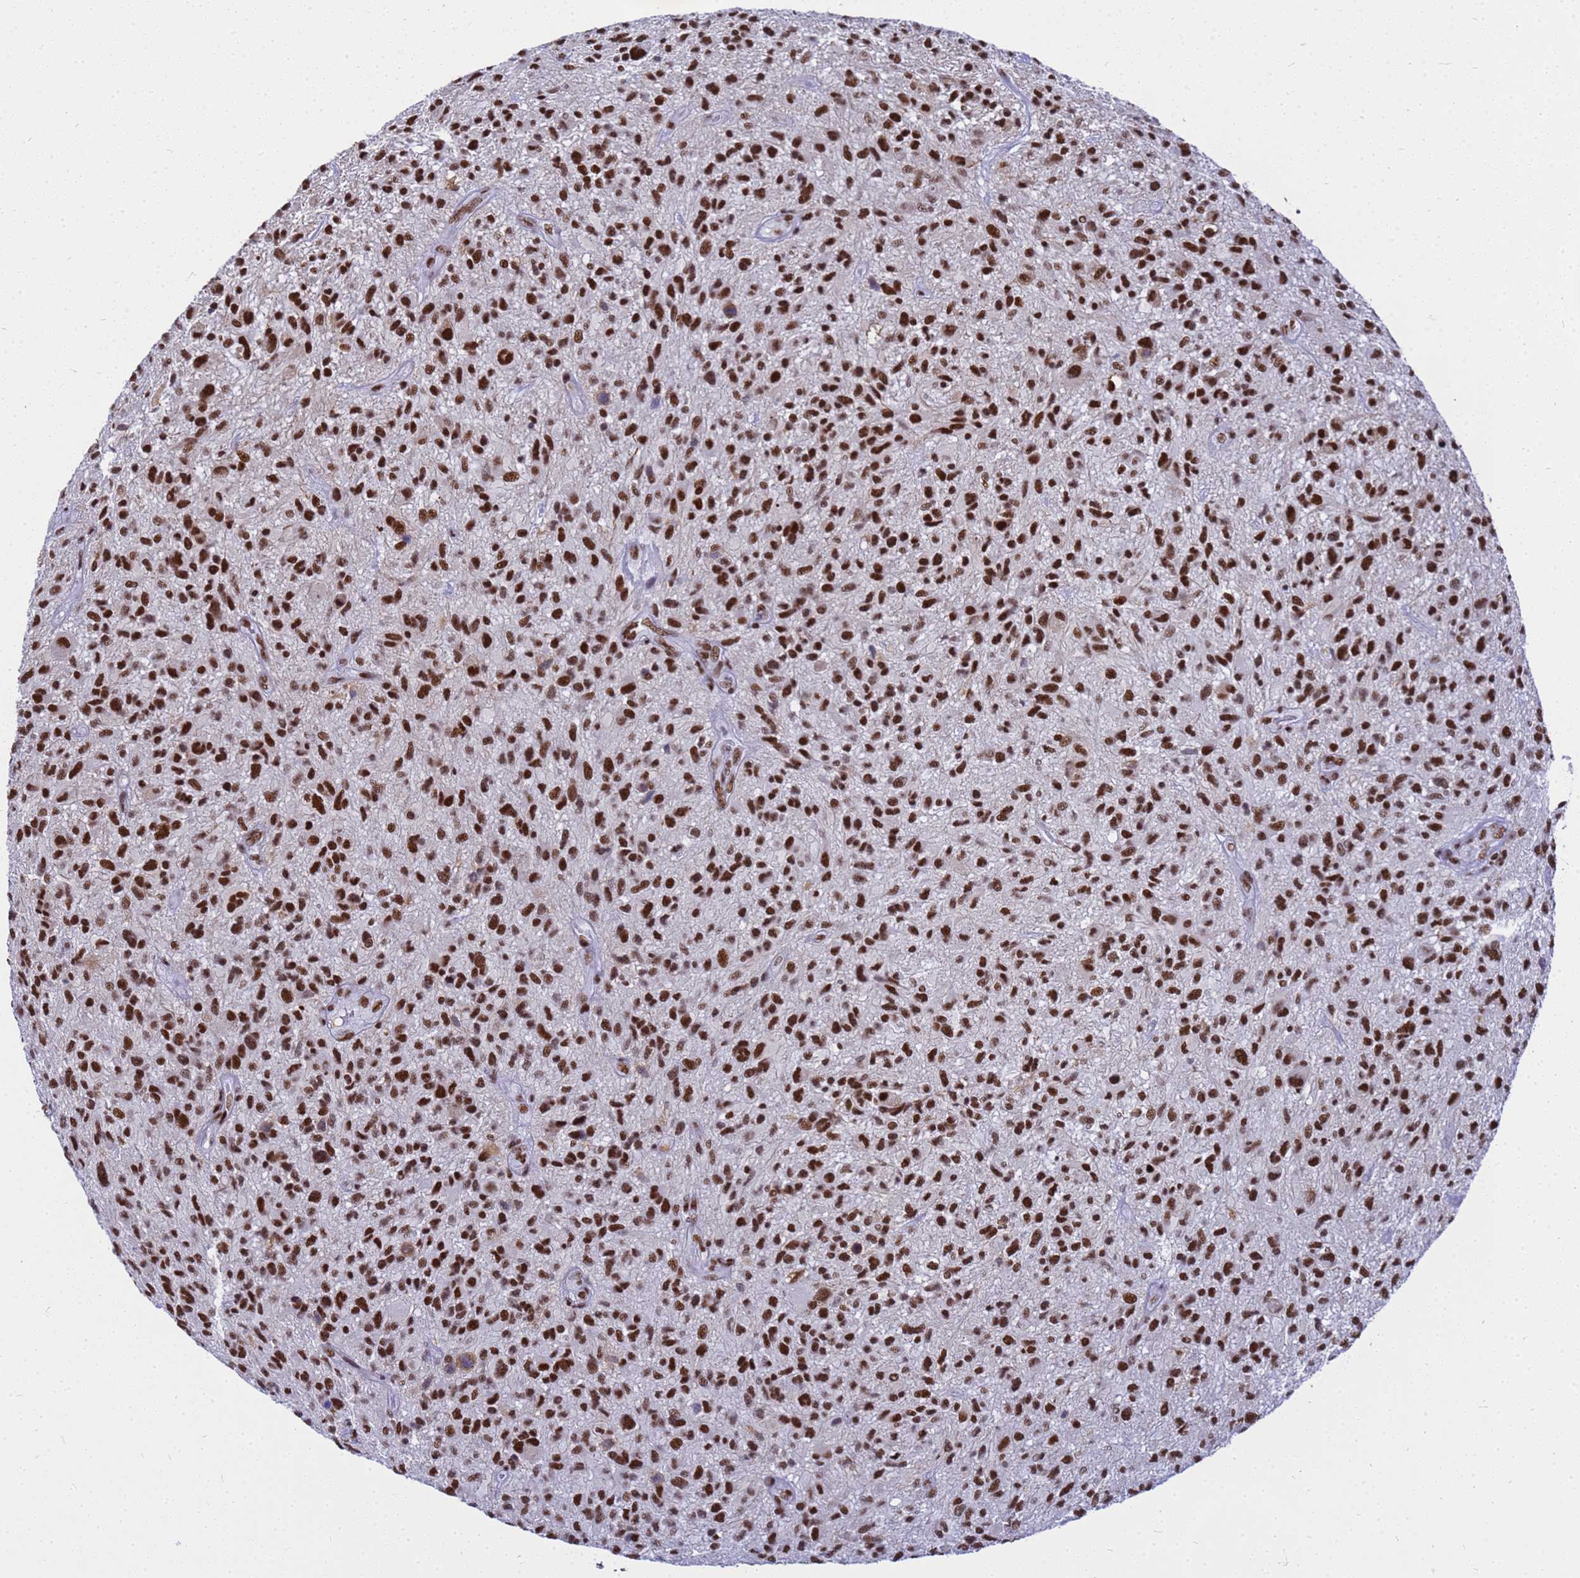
{"staining": {"intensity": "strong", "quantity": ">75%", "location": "nuclear"}, "tissue": "glioma", "cell_type": "Tumor cells", "image_type": "cancer", "snomed": [{"axis": "morphology", "description": "Glioma, malignant, High grade"}, {"axis": "topography", "description": "Brain"}], "caption": "Glioma stained with a protein marker reveals strong staining in tumor cells.", "gene": "SART3", "patient": {"sex": "male", "age": 47}}